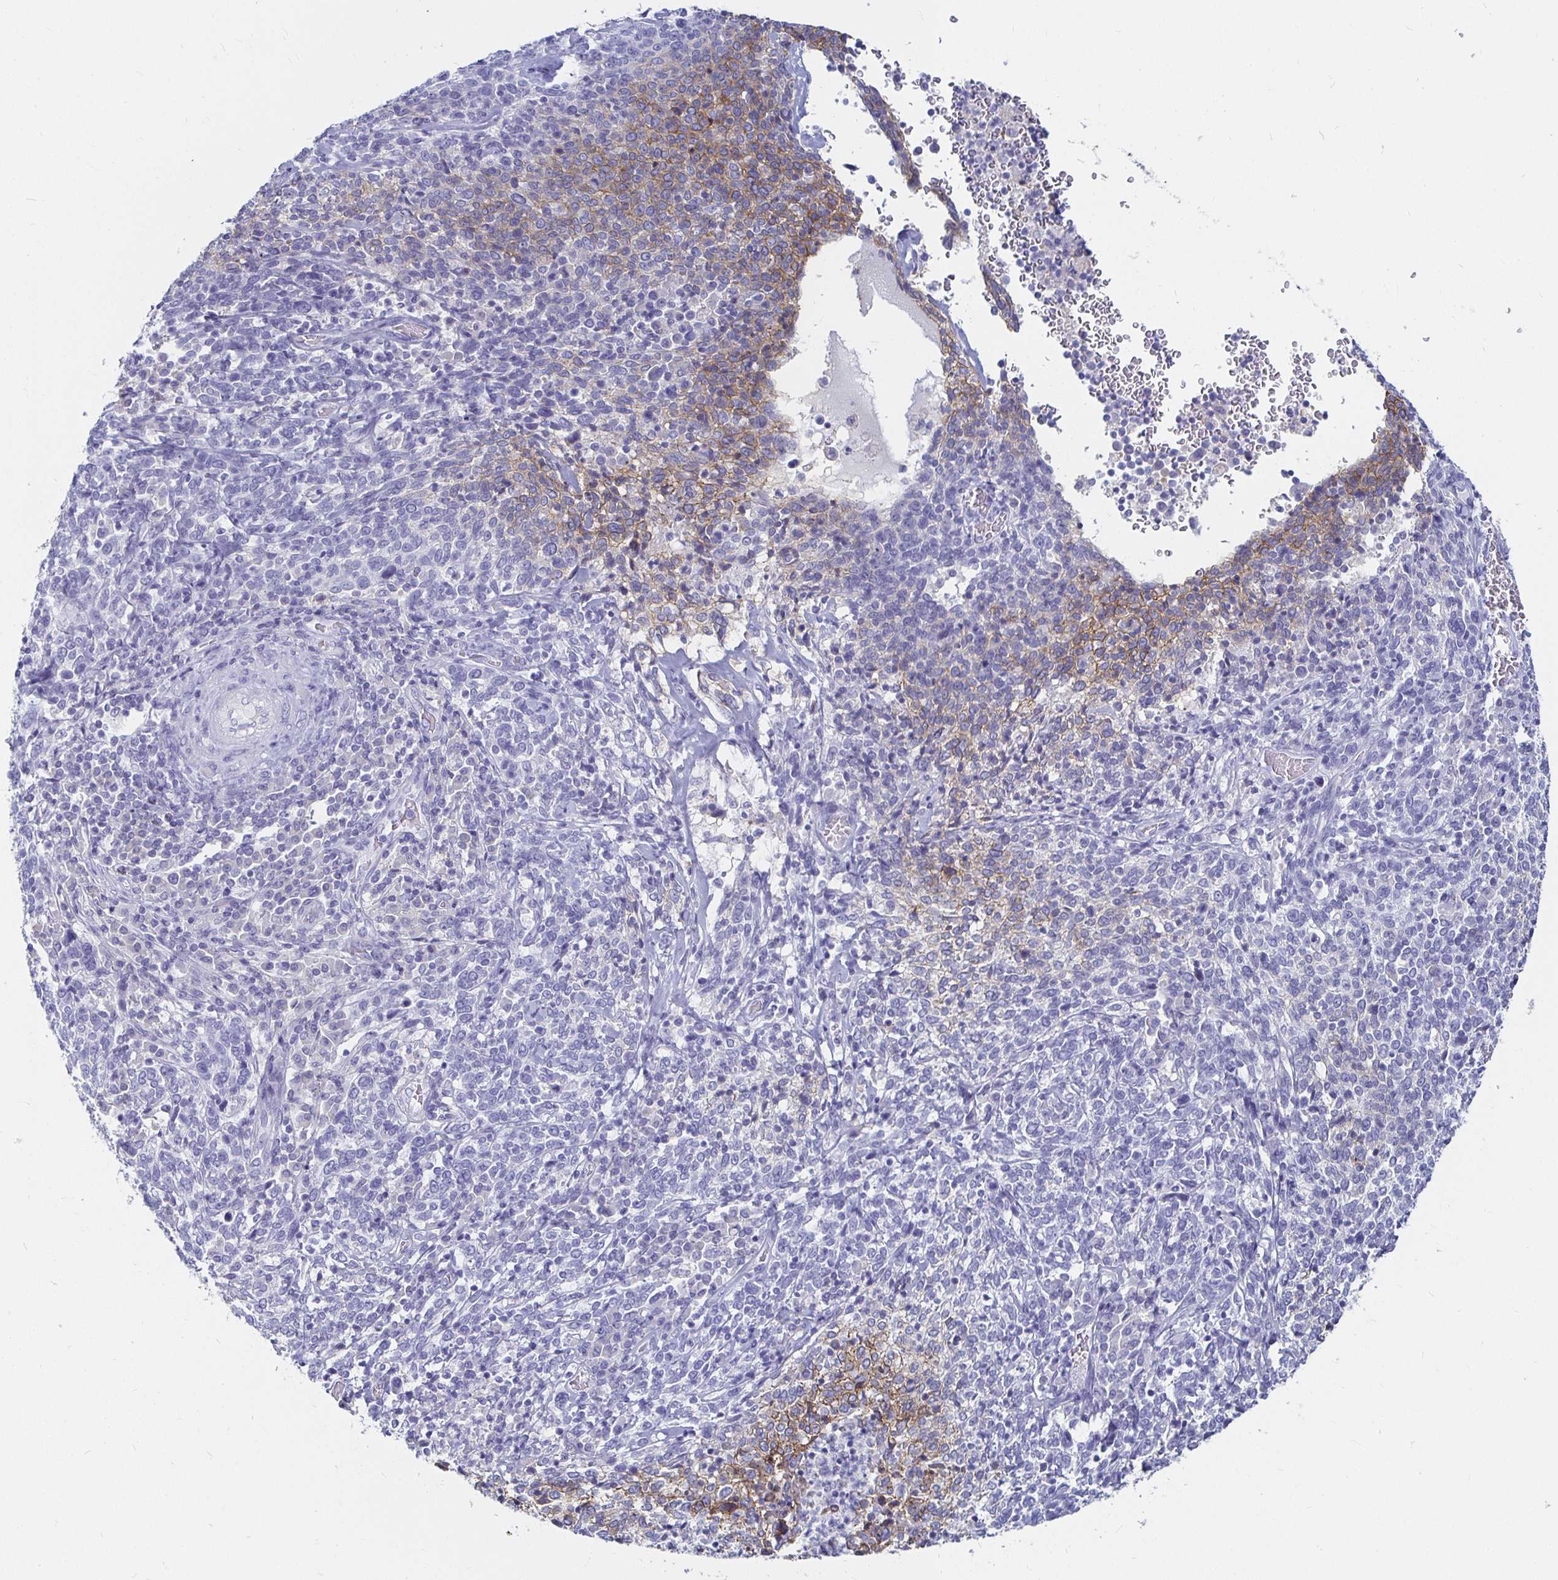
{"staining": {"intensity": "weak", "quantity": "25%-75%", "location": "cytoplasmic/membranous"}, "tissue": "cervical cancer", "cell_type": "Tumor cells", "image_type": "cancer", "snomed": [{"axis": "morphology", "description": "Squamous cell carcinoma, NOS"}, {"axis": "topography", "description": "Cervix"}], "caption": "This histopathology image displays immunohistochemistry staining of human cervical squamous cell carcinoma, with low weak cytoplasmic/membranous positivity in approximately 25%-75% of tumor cells.", "gene": "CA9", "patient": {"sex": "female", "age": 46}}